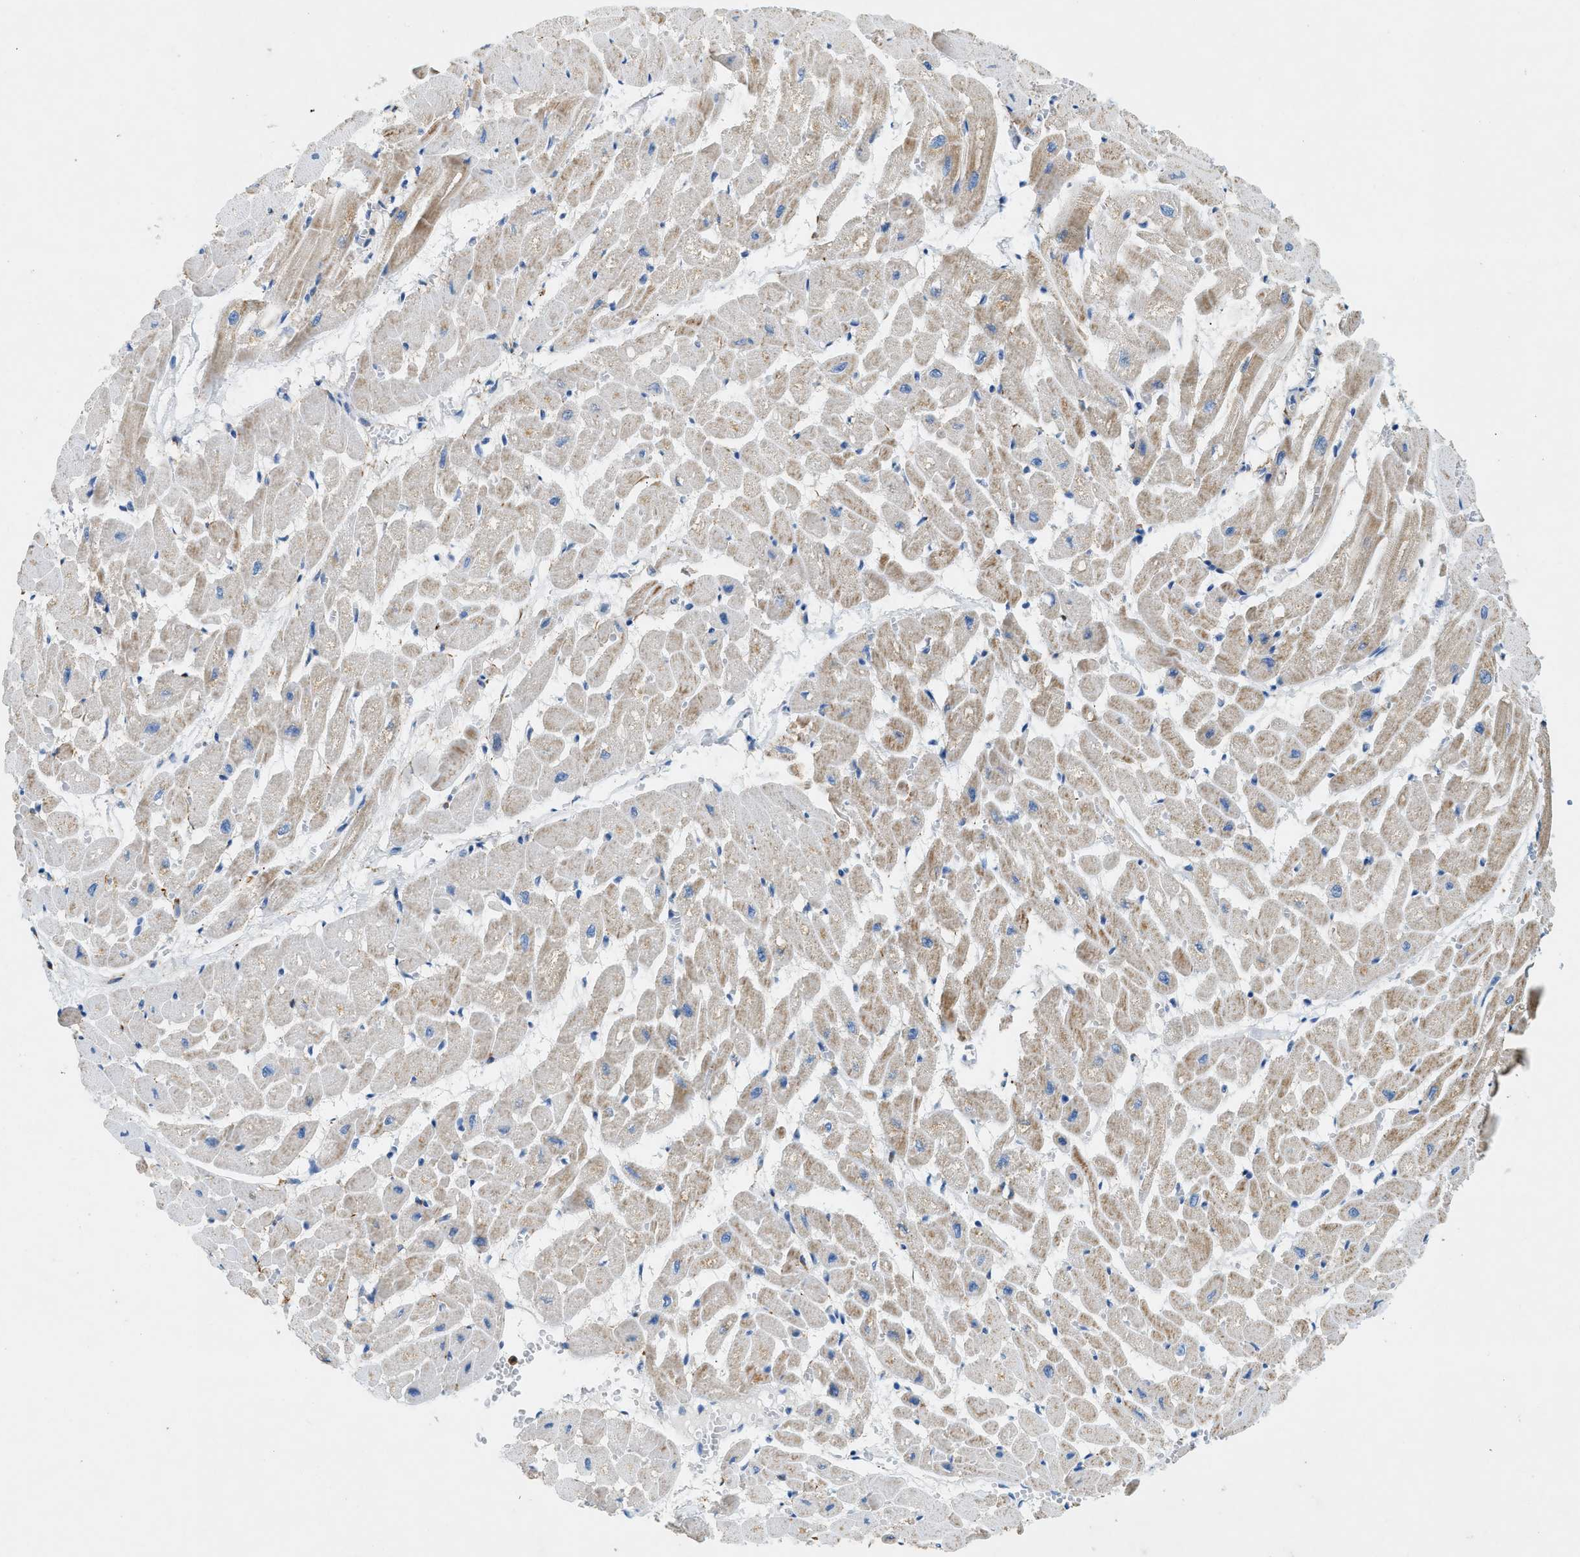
{"staining": {"intensity": "moderate", "quantity": "25%-75%", "location": "cytoplasmic/membranous"}, "tissue": "heart muscle", "cell_type": "Cardiomyocytes", "image_type": "normal", "snomed": [{"axis": "morphology", "description": "Normal tissue, NOS"}, {"axis": "topography", "description": "Heart"}], "caption": "Moderate cytoplasmic/membranous staining is present in approximately 25%-75% of cardiomyocytes in benign heart muscle.", "gene": "ZDHHC13", "patient": {"sex": "male", "age": 45}}